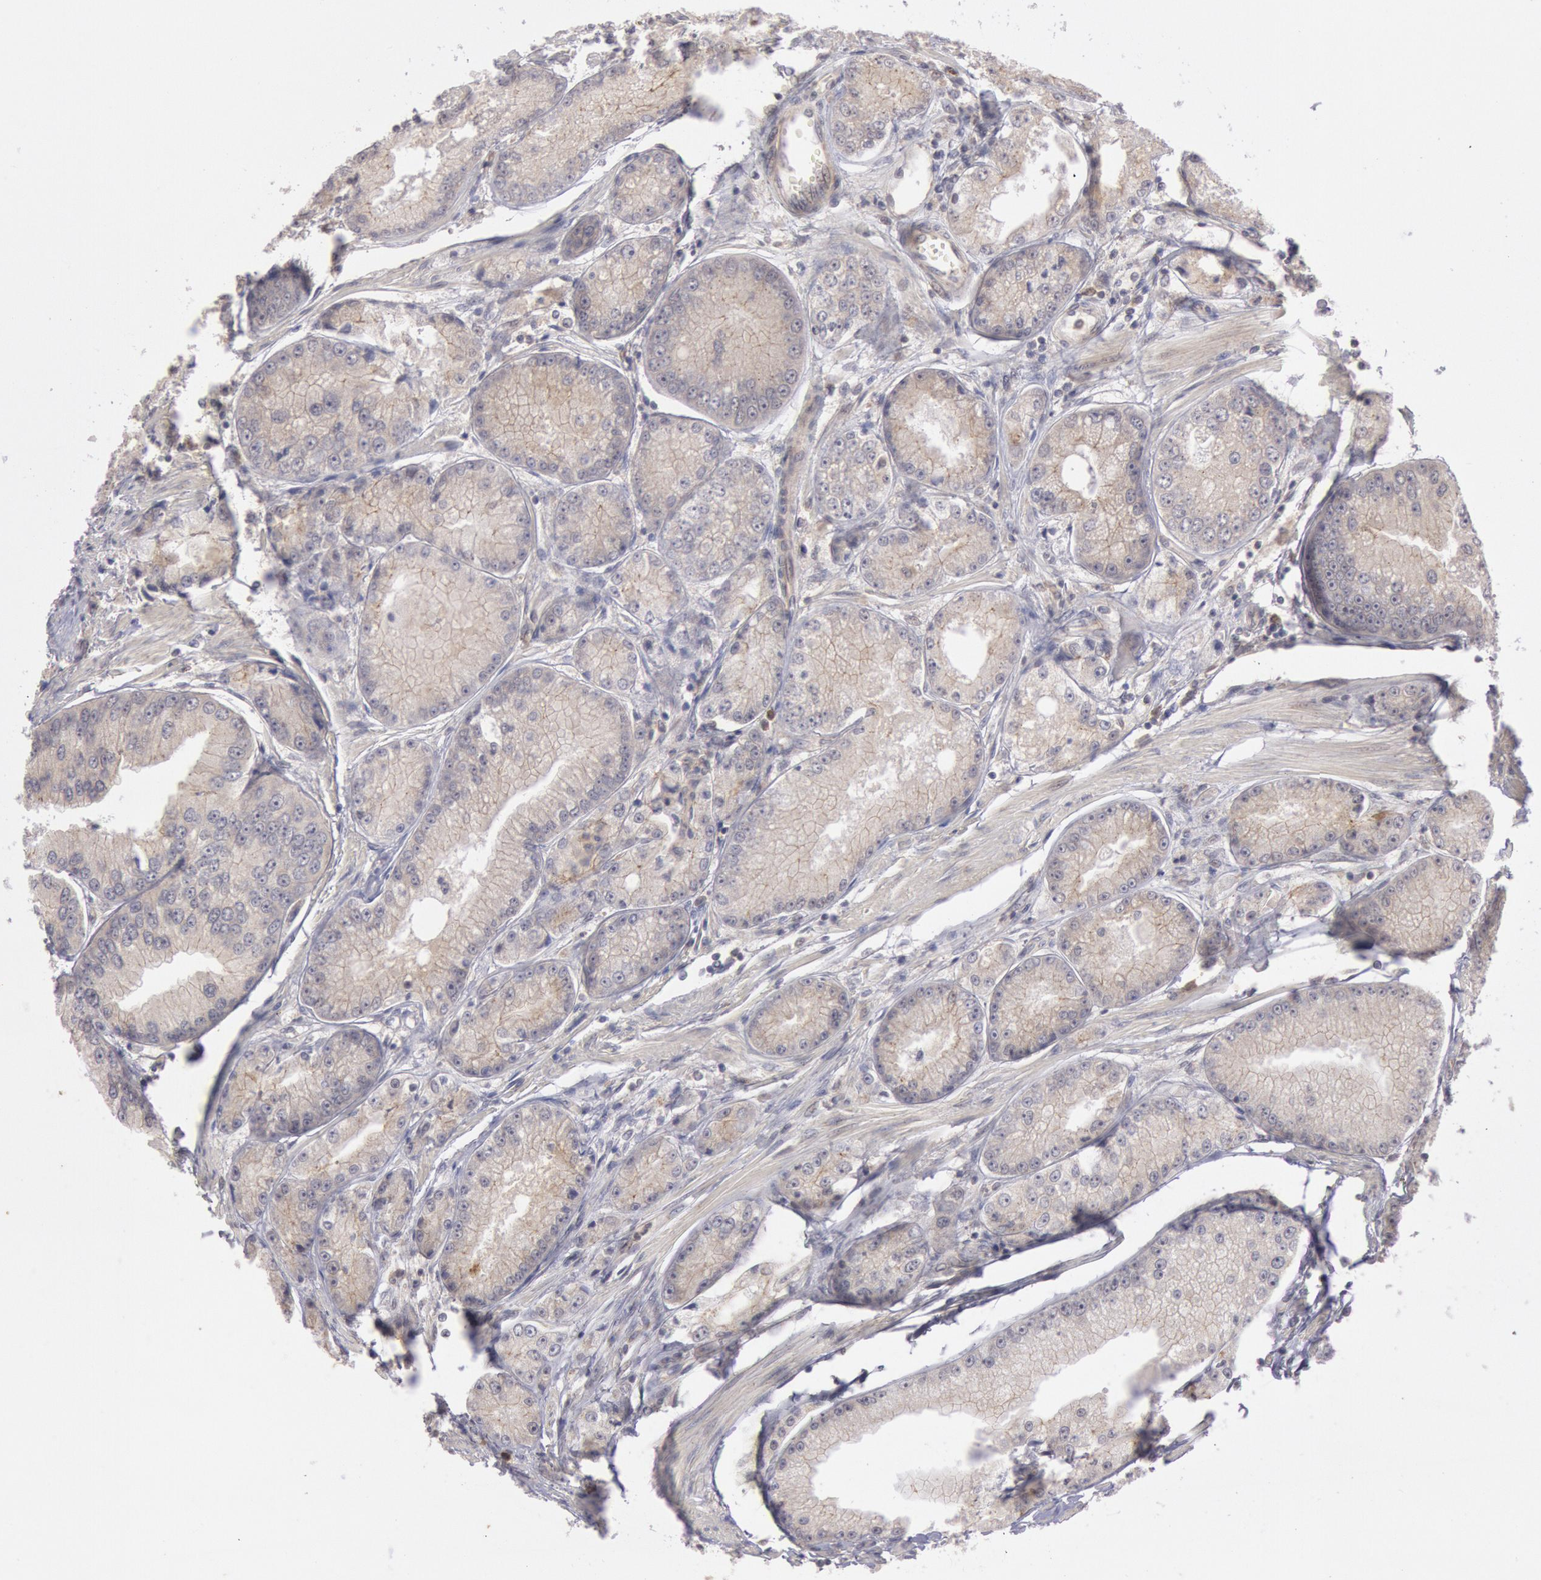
{"staining": {"intensity": "weak", "quantity": ">75%", "location": "cytoplasmic/membranous"}, "tissue": "prostate cancer", "cell_type": "Tumor cells", "image_type": "cancer", "snomed": [{"axis": "morphology", "description": "Adenocarcinoma, Medium grade"}, {"axis": "topography", "description": "Prostate"}], "caption": "Prostate adenocarcinoma (medium-grade) stained with immunohistochemistry shows weak cytoplasmic/membranous staining in approximately >75% of tumor cells.", "gene": "PLA2G6", "patient": {"sex": "male", "age": 72}}